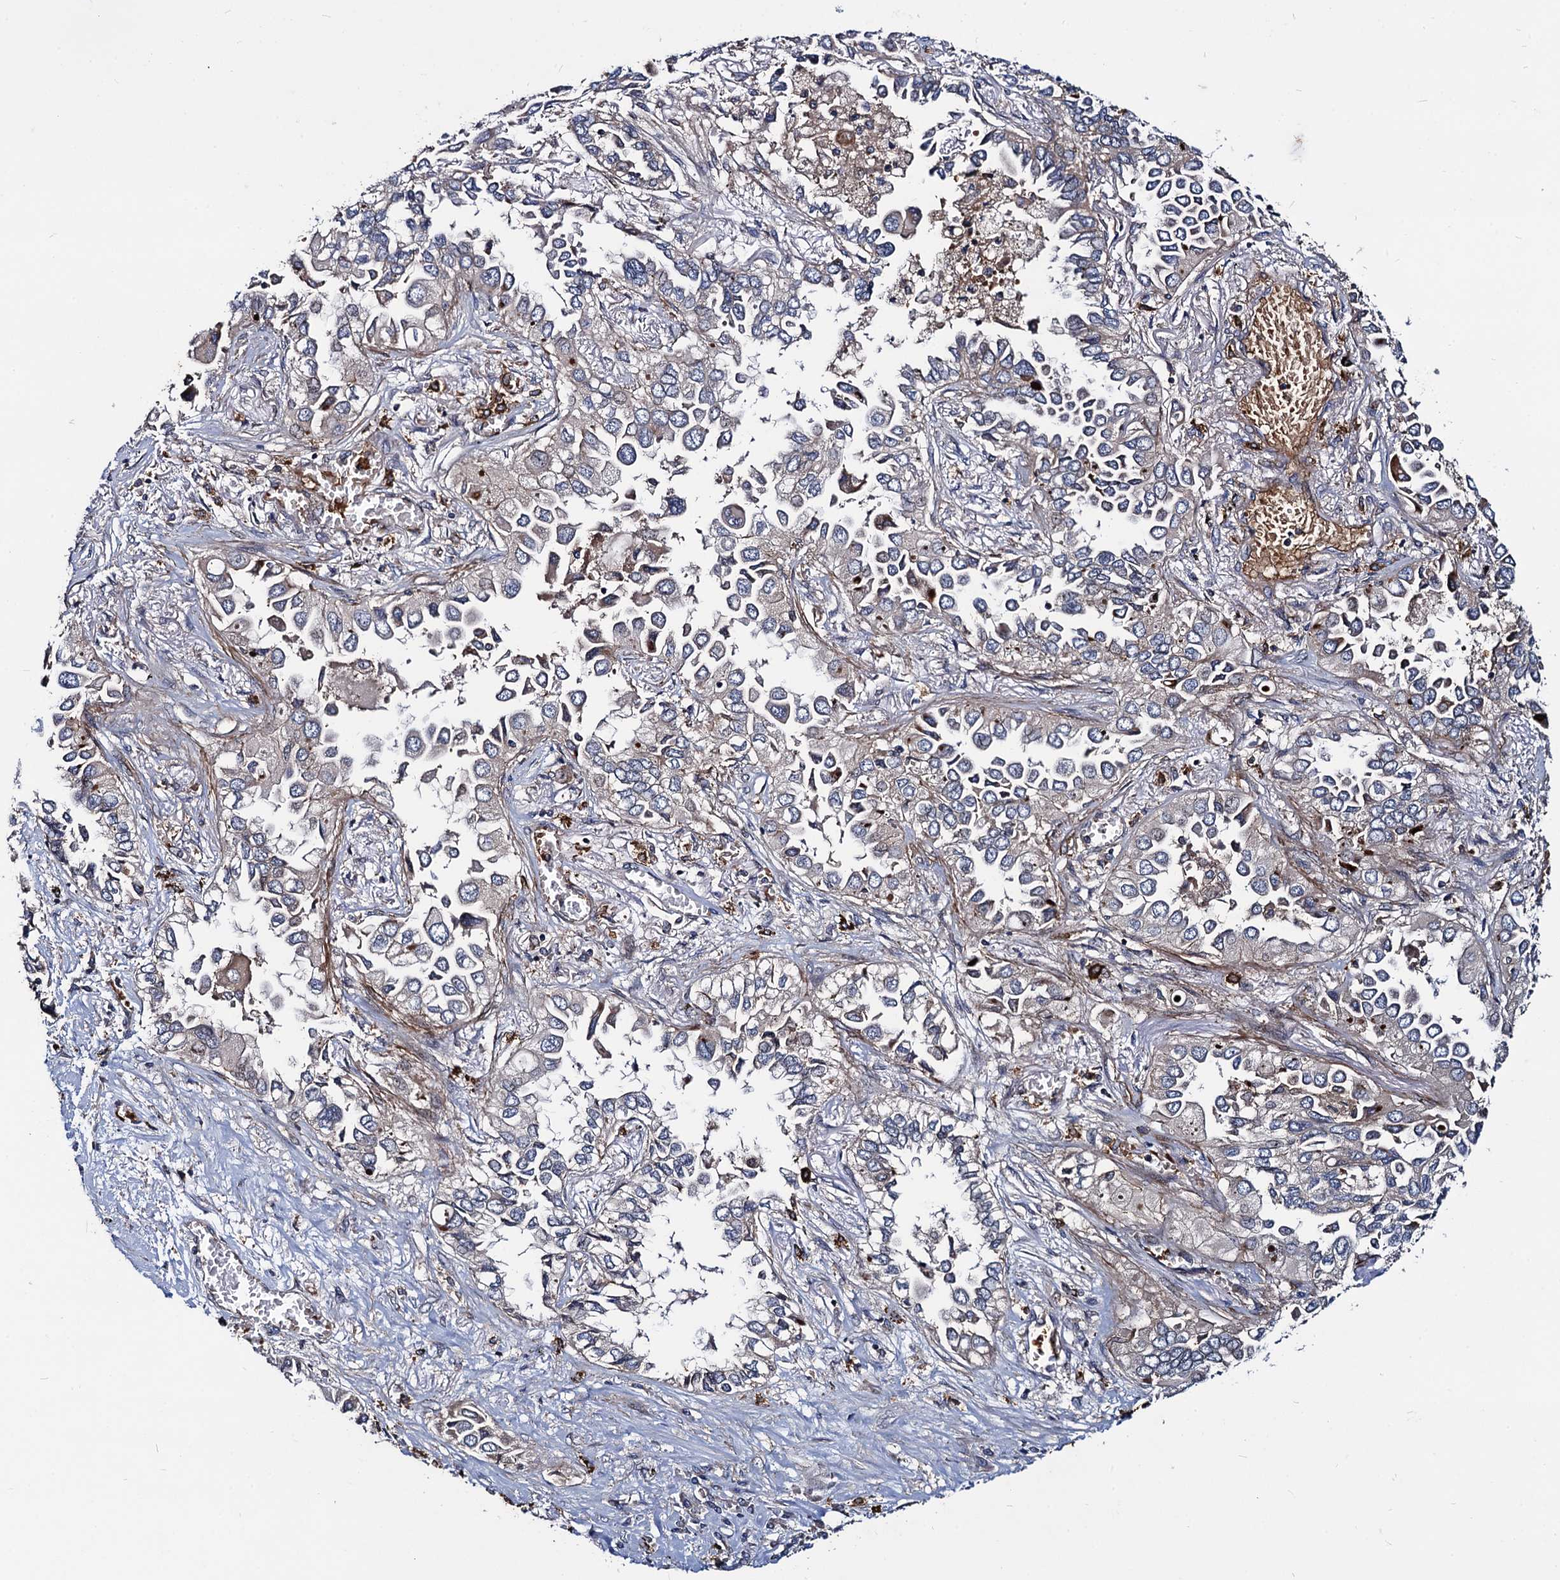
{"staining": {"intensity": "negative", "quantity": "none", "location": "none"}, "tissue": "lung cancer", "cell_type": "Tumor cells", "image_type": "cancer", "snomed": [{"axis": "morphology", "description": "Adenocarcinoma, NOS"}, {"axis": "topography", "description": "Lung"}], "caption": "Immunohistochemistry (IHC) micrograph of human lung cancer stained for a protein (brown), which shows no staining in tumor cells.", "gene": "KXD1", "patient": {"sex": "female", "age": 76}}